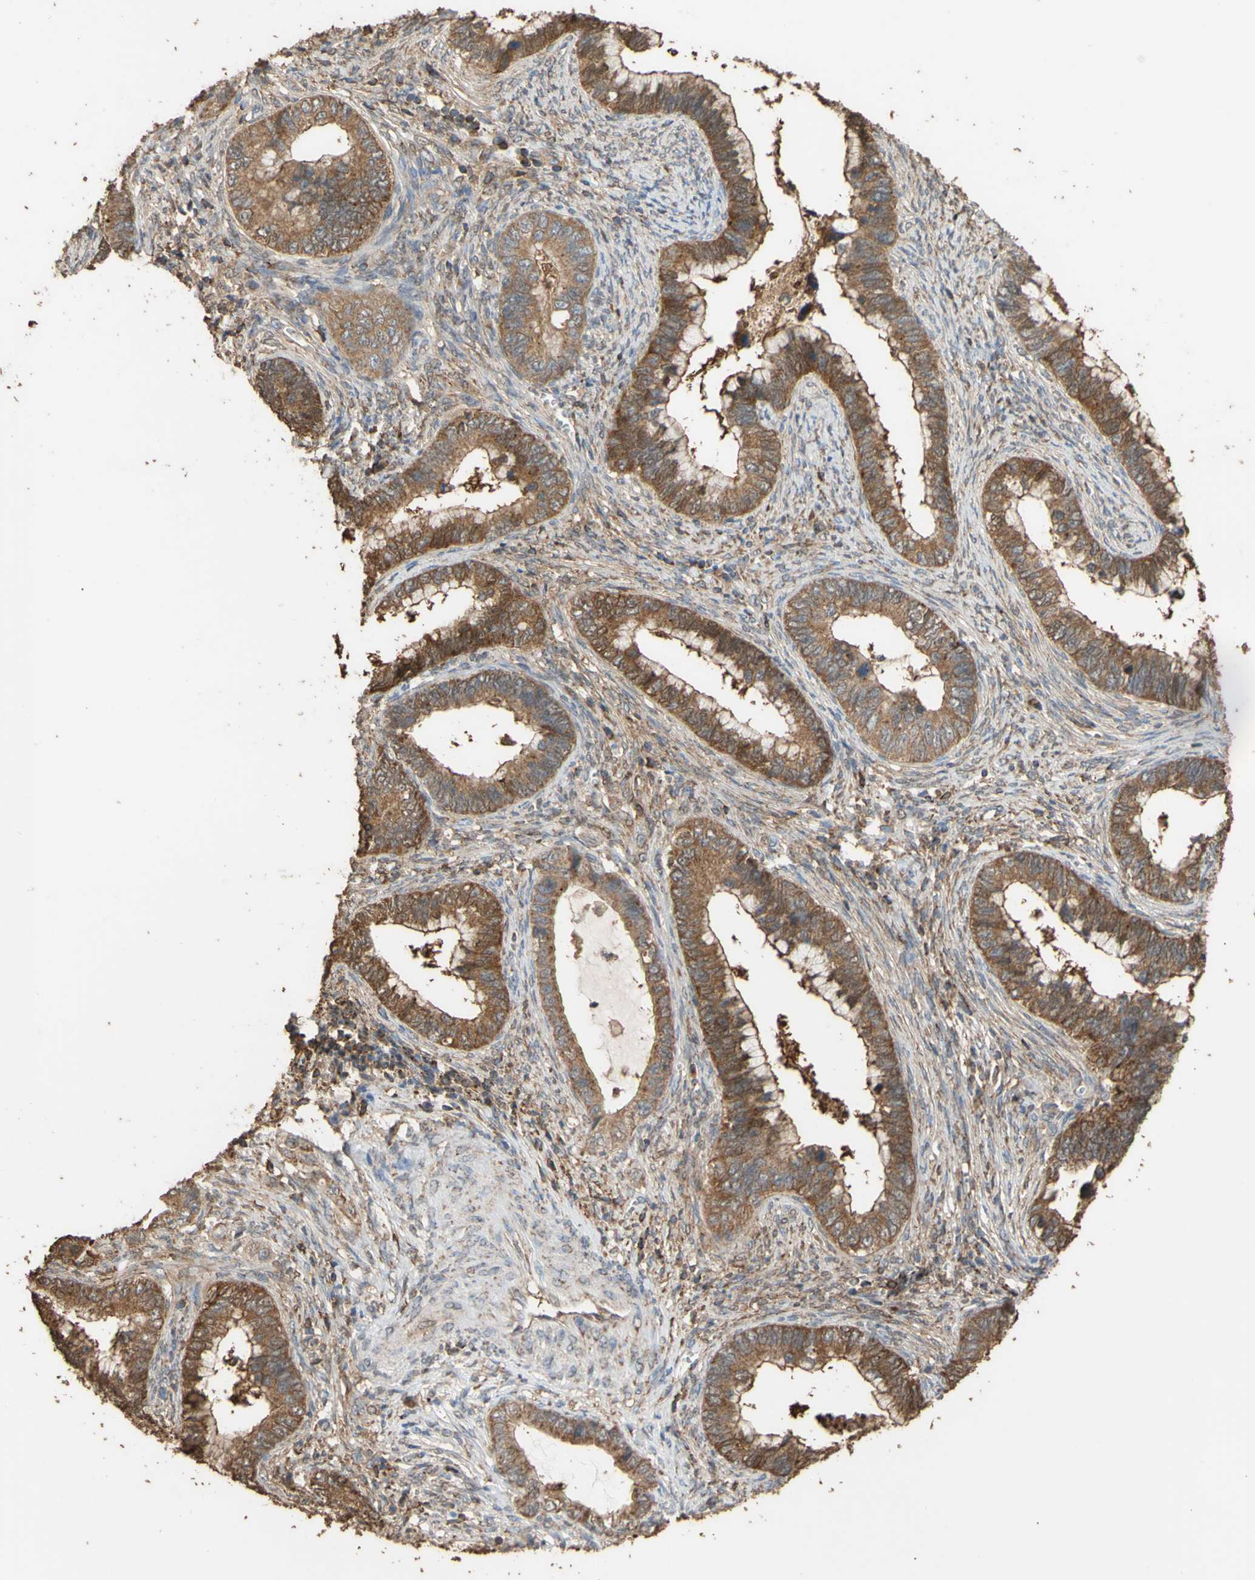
{"staining": {"intensity": "moderate", "quantity": ">75%", "location": "cytoplasmic/membranous"}, "tissue": "cervical cancer", "cell_type": "Tumor cells", "image_type": "cancer", "snomed": [{"axis": "morphology", "description": "Adenocarcinoma, NOS"}, {"axis": "topography", "description": "Cervix"}], "caption": "Protein analysis of adenocarcinoma (cervical) tissue displays moderate cytoplasmic/membranous expression in approximately >75% of tumor cells.", "gene": "ALDH9A1", "patient": {"sex": "female", "age": 44}}